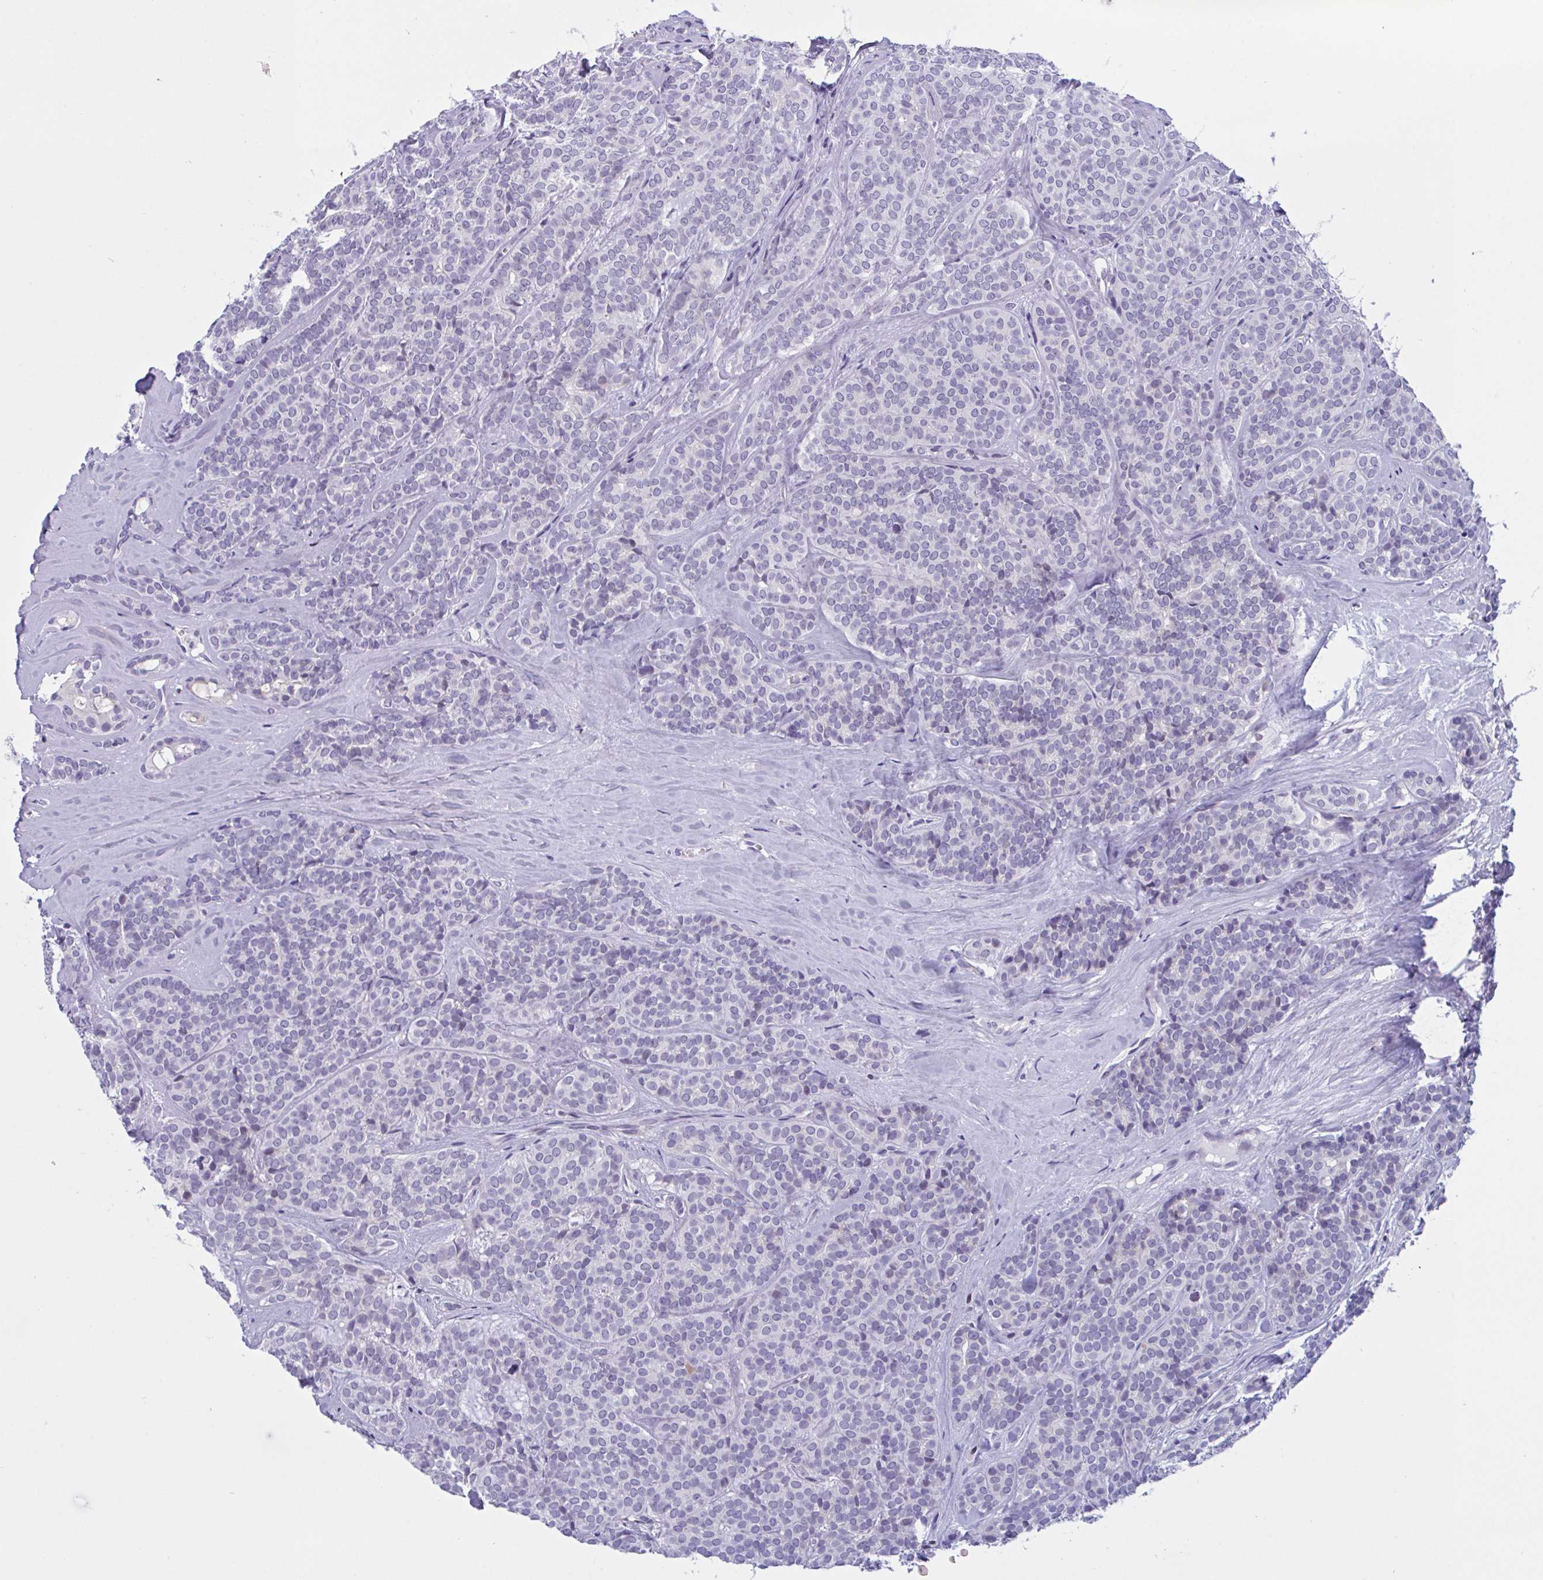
{"staining": {"intensity": "negative", "quantity": "none", "location": "none"}, "tissue": "head and neck cancer", "cell_type": "Tumor cells", "image_type": "cancer", "snomed": [{"axis": "morphology", "description": "Normal tissue, NOS"}, {"axis": "morphology", "description": "Adenocarcinoma, NOS"}, {"axis": "topography", "description": "Oral tissue"}, {"axis": "topography", "description": "Head-Neck"}], "caption": "A photomicrograph of adenocarcinoma (head and neck) stained for a protein exhibits no brown staining in tumor cells.", "gene": "SNX11", "patient": {"sex": "female", "age": 57}}